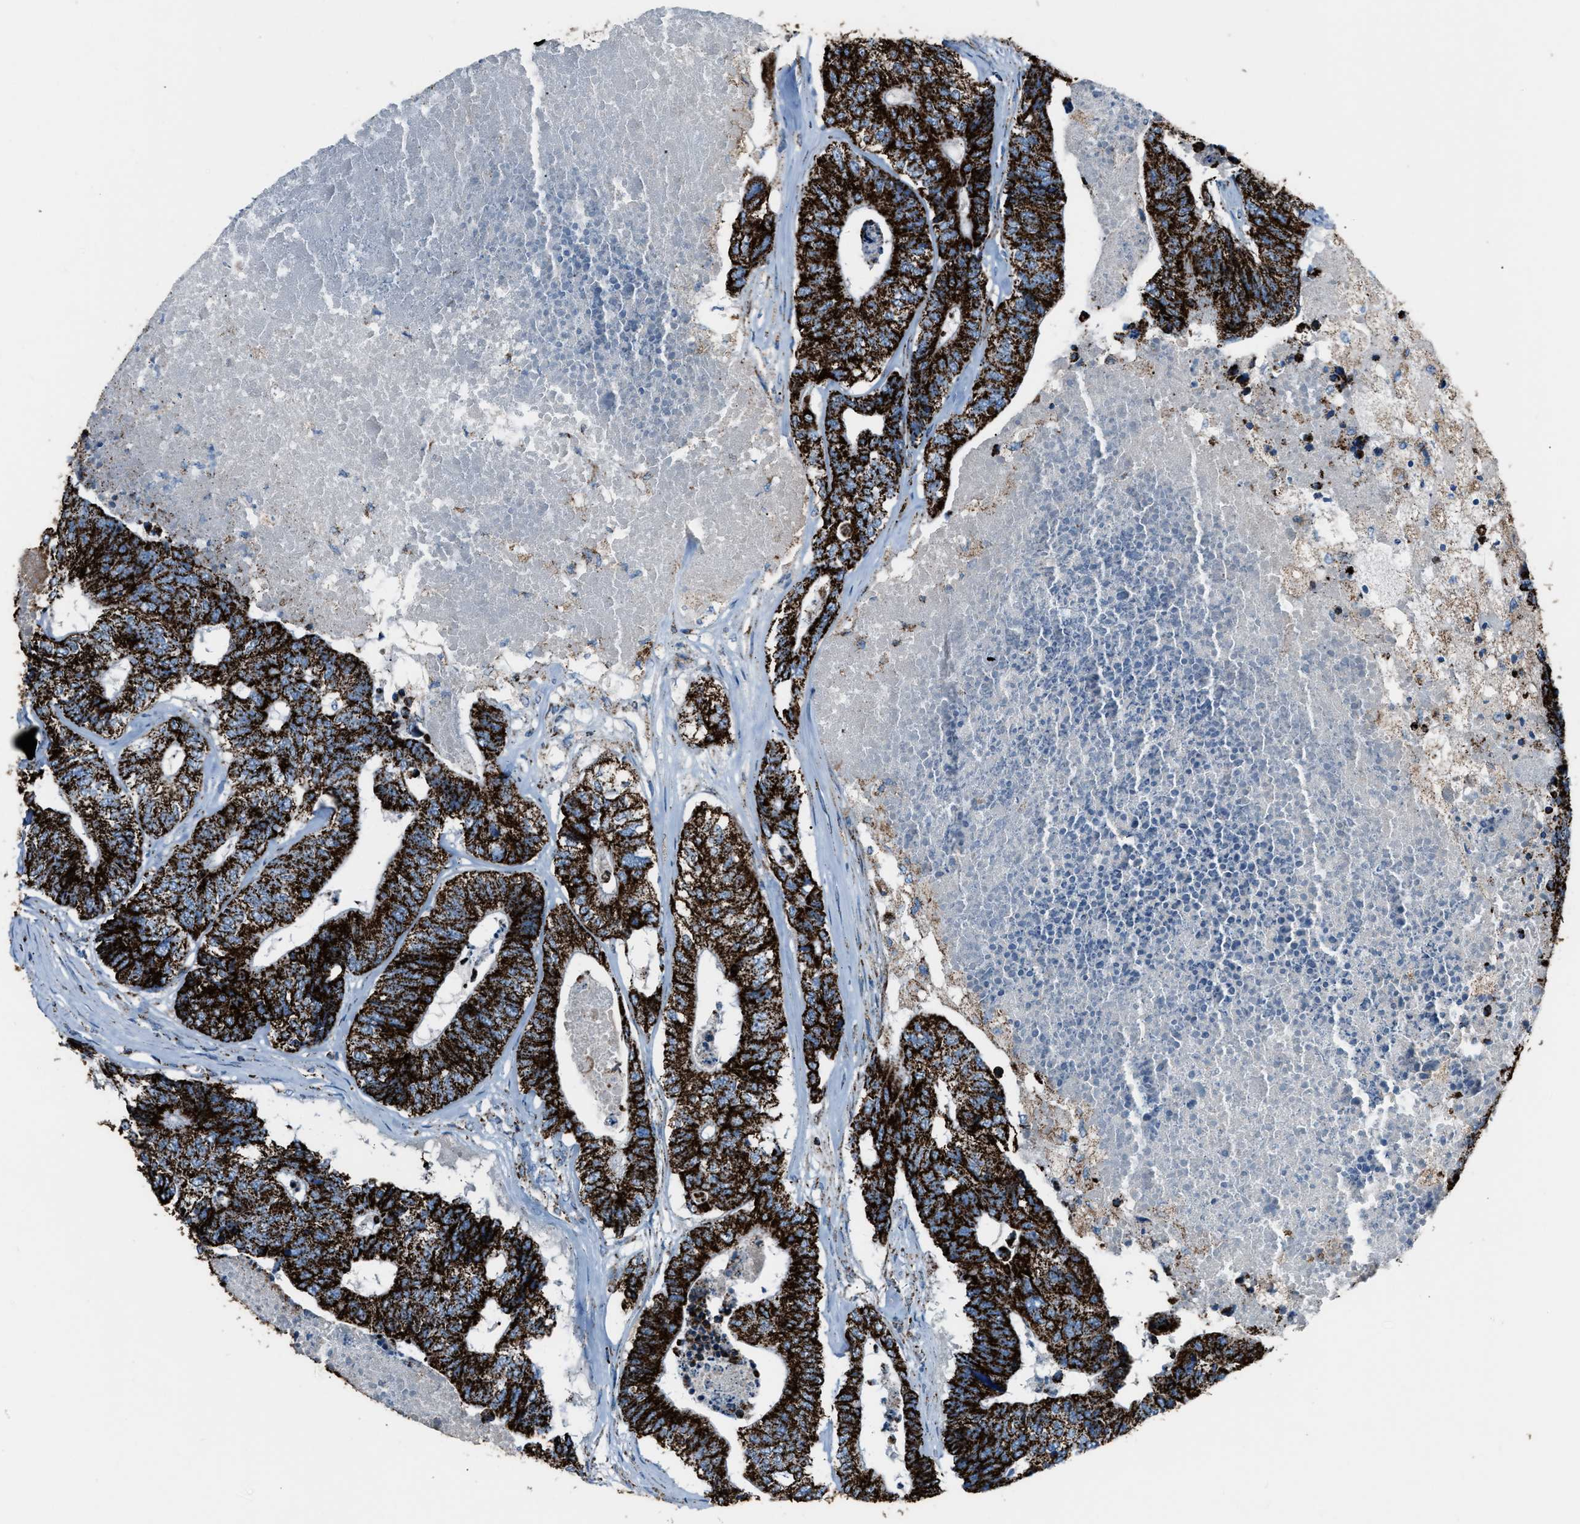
{"staining": {"intensity": "strong", "quantity": ">75%", "location": "cytoplasmic/membranous"}, "tissue": "colorectal cancer", "cell_type": "Tumor cells", "image_type": "cancer", "snomed": [{"axis": "morphology", "description": "Adenocarcinoma, NOS"}, {"axis": "topography", "description": "Colon"}], "caption": "An image showing strong cytoplasmic/membranous expression in about >75% of tumor cells in adenocarcinoma (colorectal), as visualized by brown immunohistochemical staining.", "gene": "MDH2", "patient": {"sex": "female", "age": 67}}